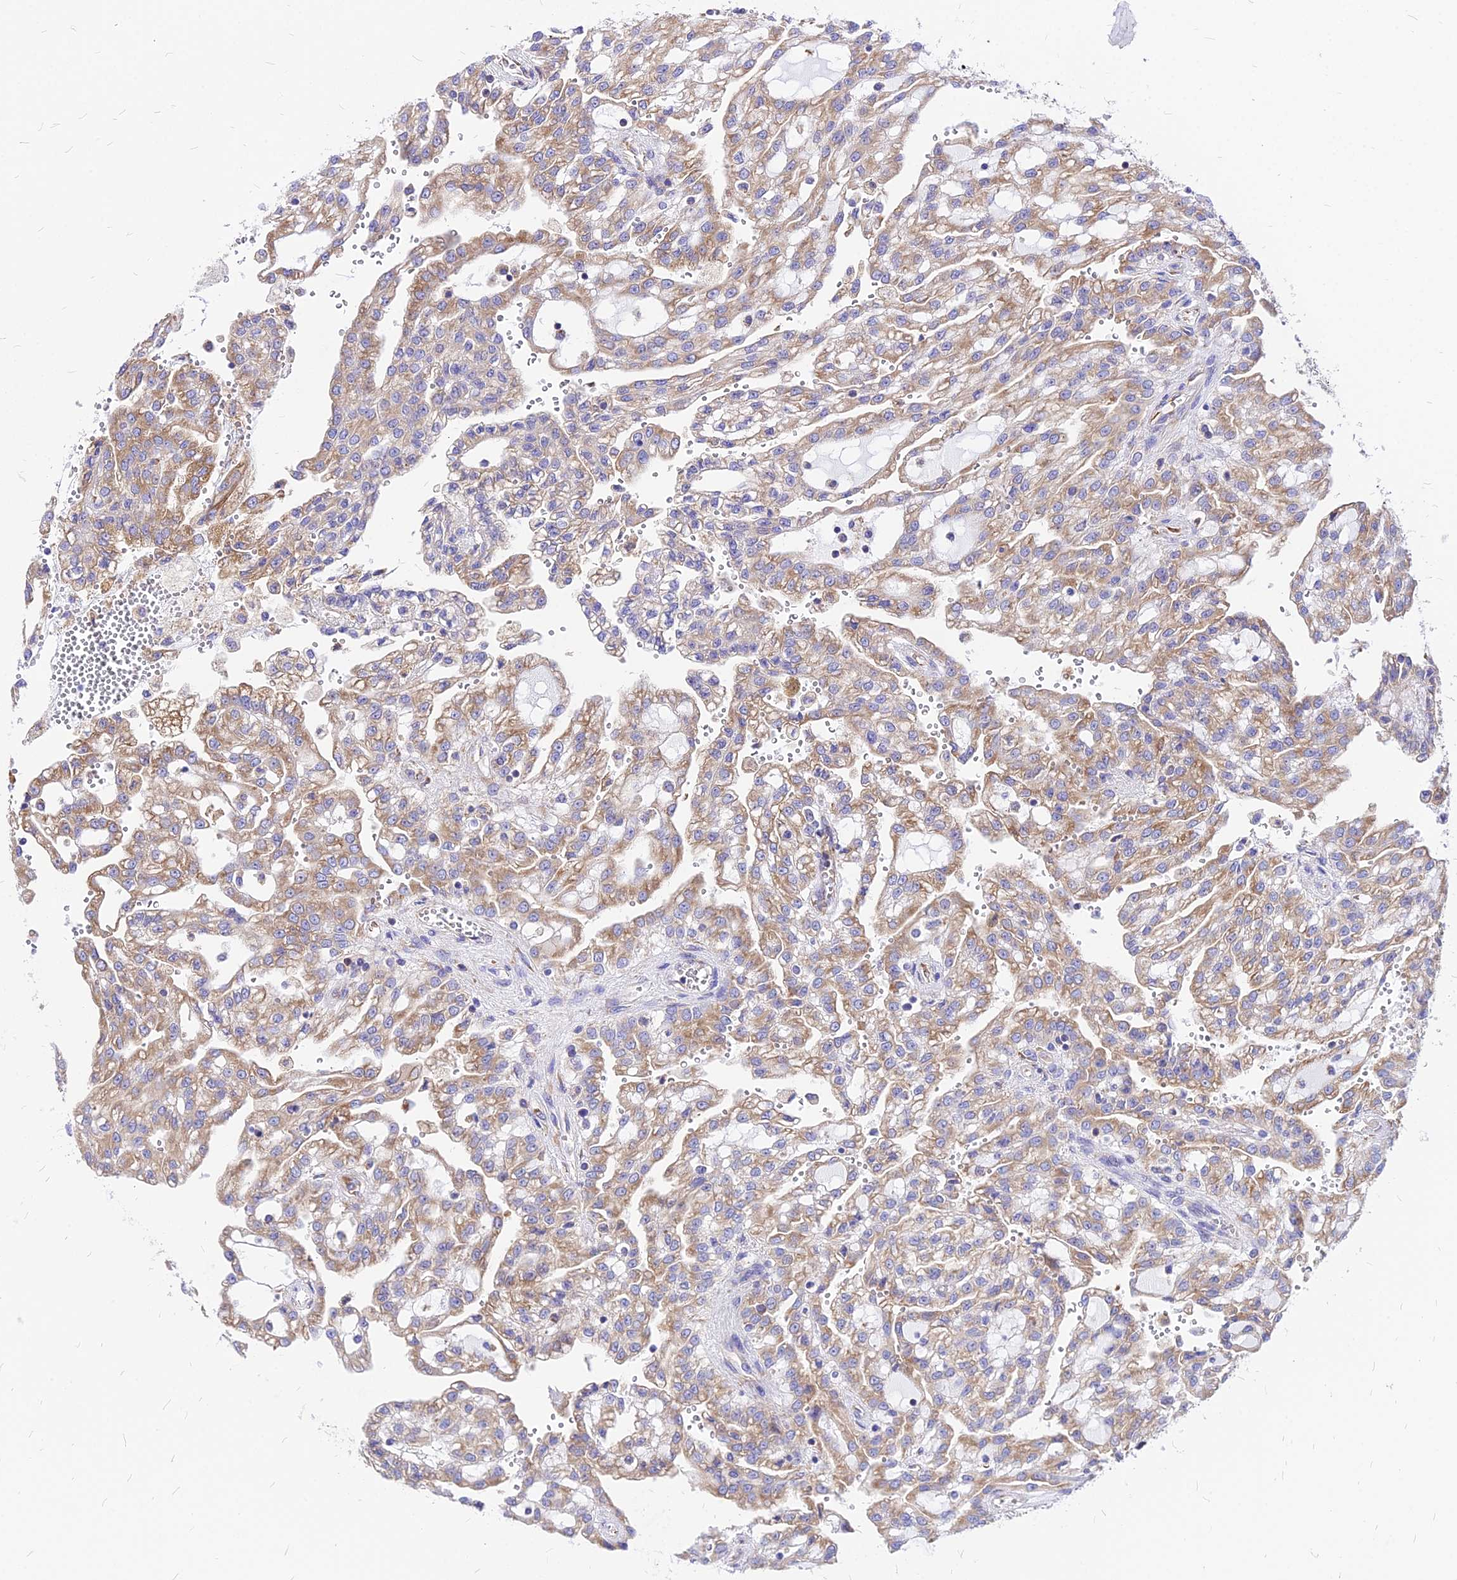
{"staining": {"intensity": "moderate", "quantity": ">75%", "location": "cytoplasmic/membranous"}, "tissue": "renal cancer", "cell_type": "Tumor cells", "image_type": "cancer", "snomed": [{"axis": "morphology", "description": "Adenocarcinoma, NOS"}, {"axis": "topography", "description": "Kidney"}], "caption": "Immunohistochemistry (IHC) of human renal adenocarcinoma demonstrates medium levels of moderate cytoplasmic/membranous staining in about >75% of tumor cells.", "gene": "RPL19", "patient": {"sex": "male", "age": 63}}